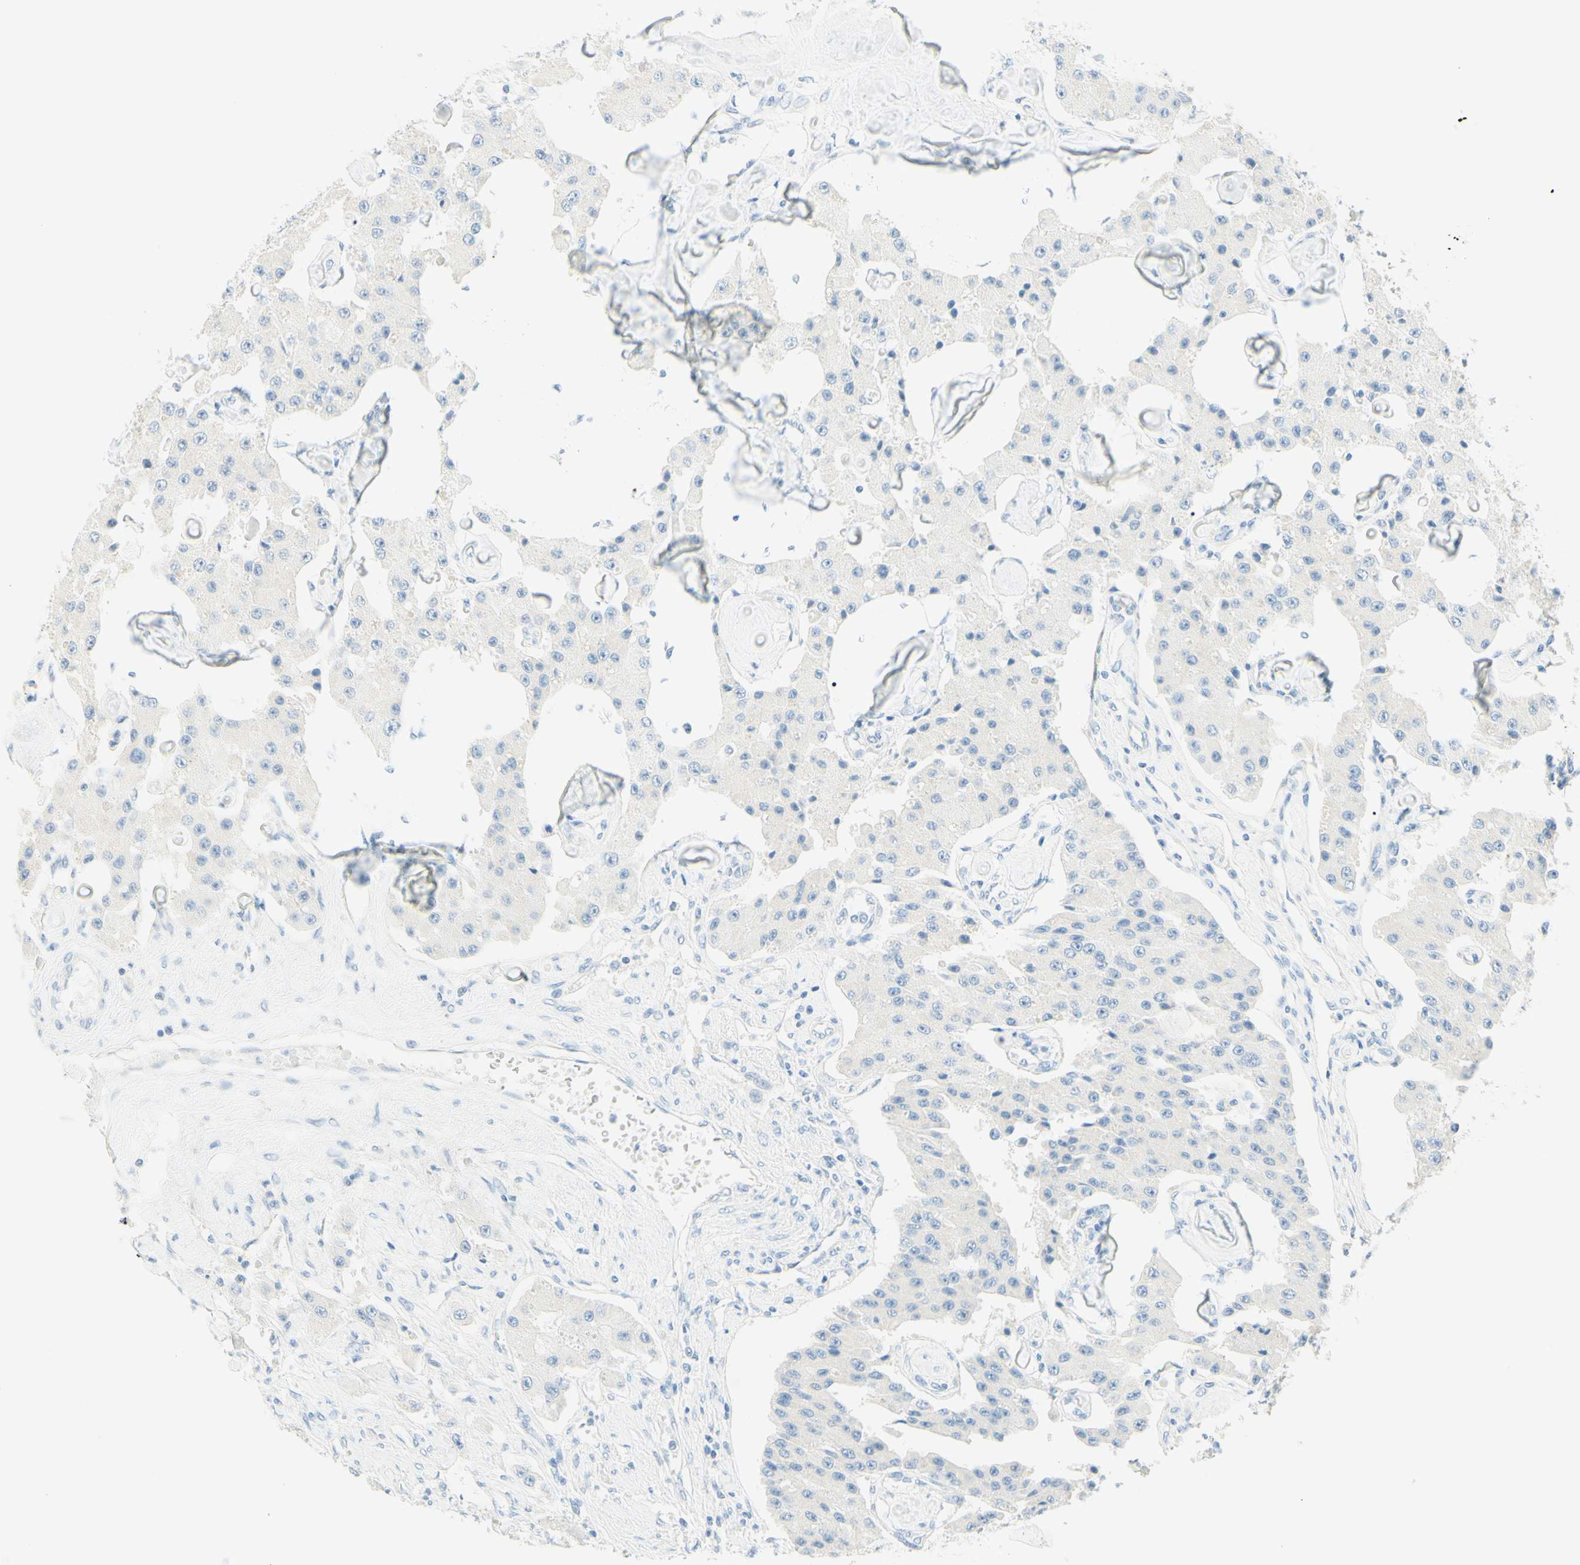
{"staining": {"intensity": "negative", "quantity": "none", "location": "none"}, "tissue": "carcinoid", "cell_type": "Tumor cells", "image_type": "cancer", "snomed": [{"axis": "morphology", "description": "Carcinoid, malignant, NOS"}, {"axis": "topography", "description": "Pancreas"}], "caption": "The immunohistochemistry histopathology image has no significant expression in tumor cells of carcinoid (malignant) tissue.", "gene": "TMEM132D", "patient": {"sex": "male", "age": 41}}